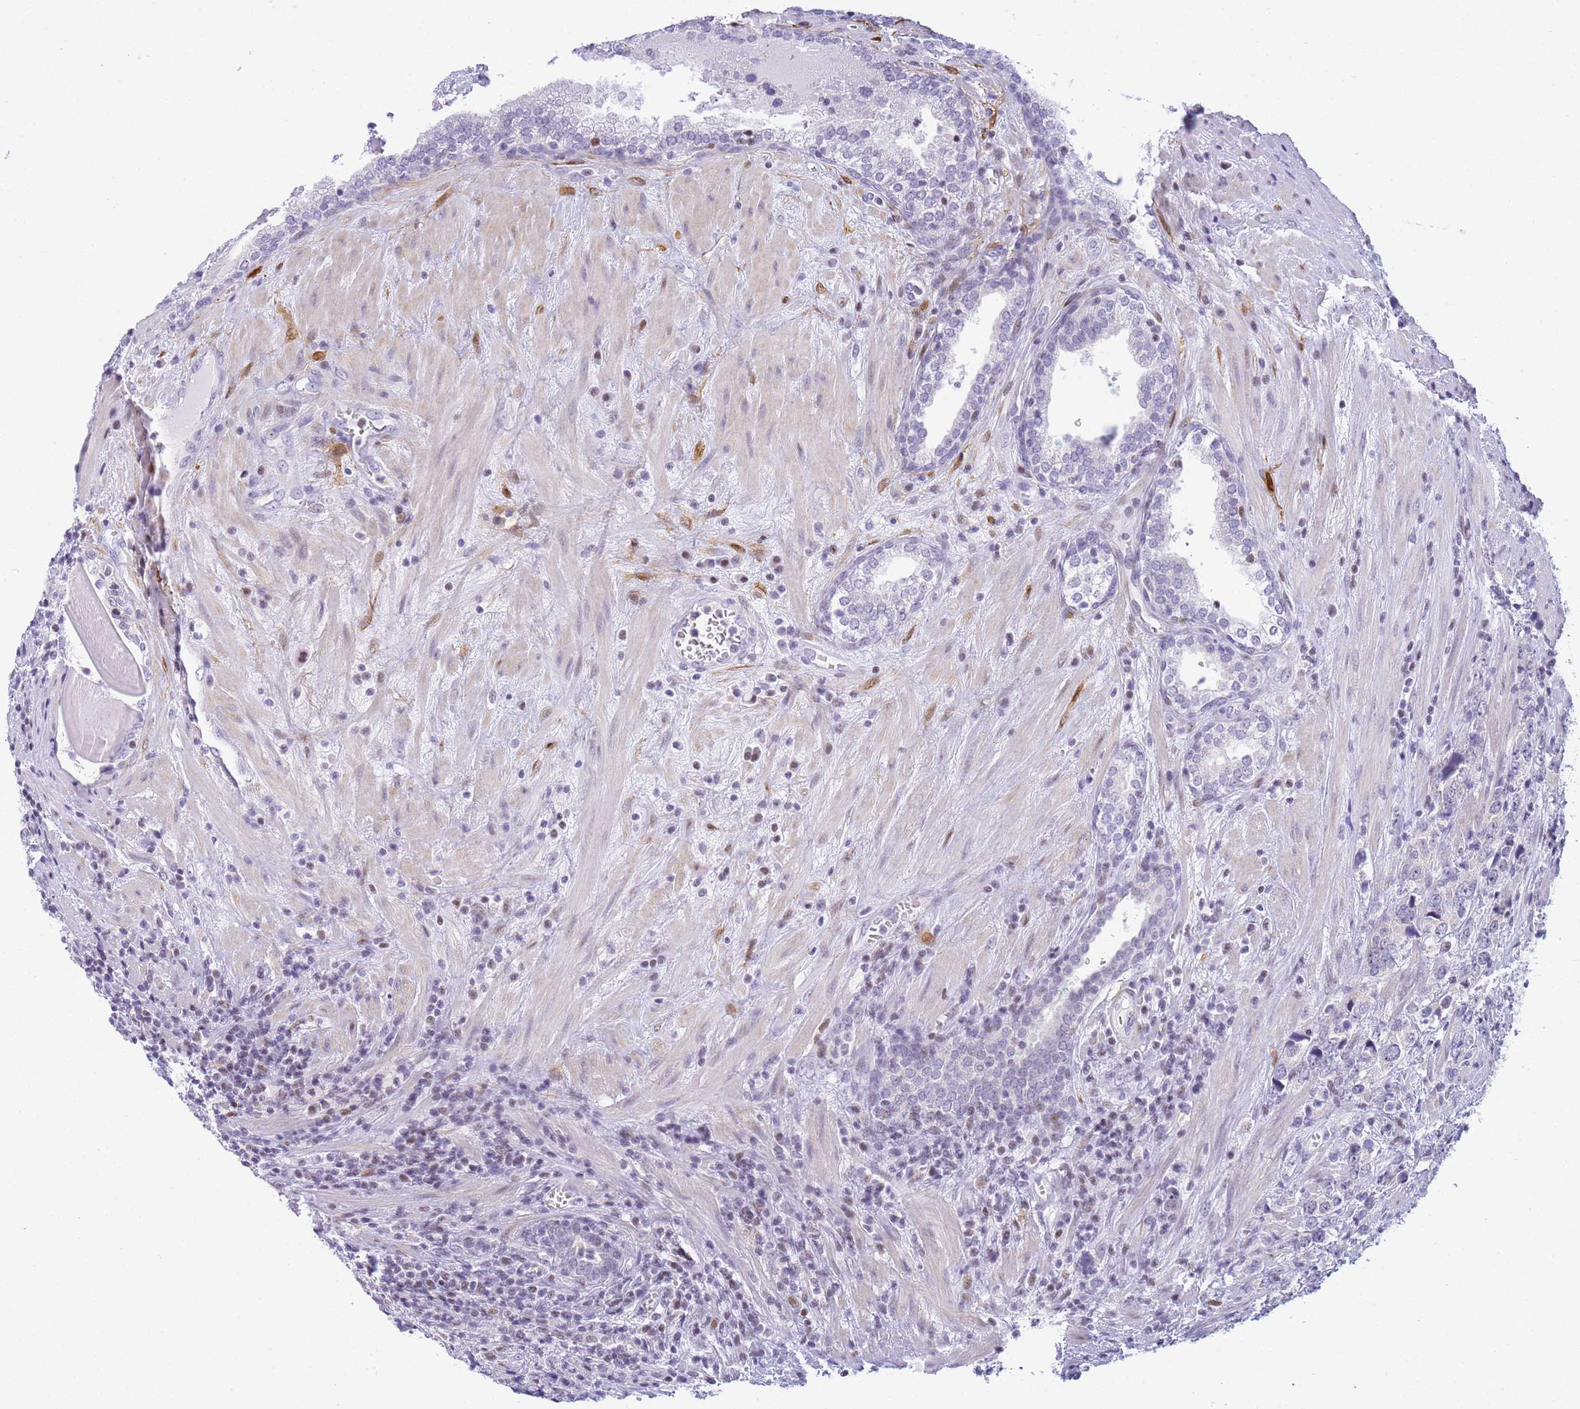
{"staining": {"intensity": "negative", "quantity": "none", "location": "none"}, "tissue": "prostate cancer", "cell_type": "Tumor cells", "image_type": "cancer", "snomed": [{"axis": "morphology", "description": "Adenocarcinoma, High grade"}, {"axis": "topography", "description": "Prostate"}], "caption": "High power microscopy histopathology image of an immunohistochemistry image of prostate adenocarcinoma (high-grade), revealing no significant staining in tumor cells.", "gene": "SNX20", "patient": {"sex": "male", "age": 71}}